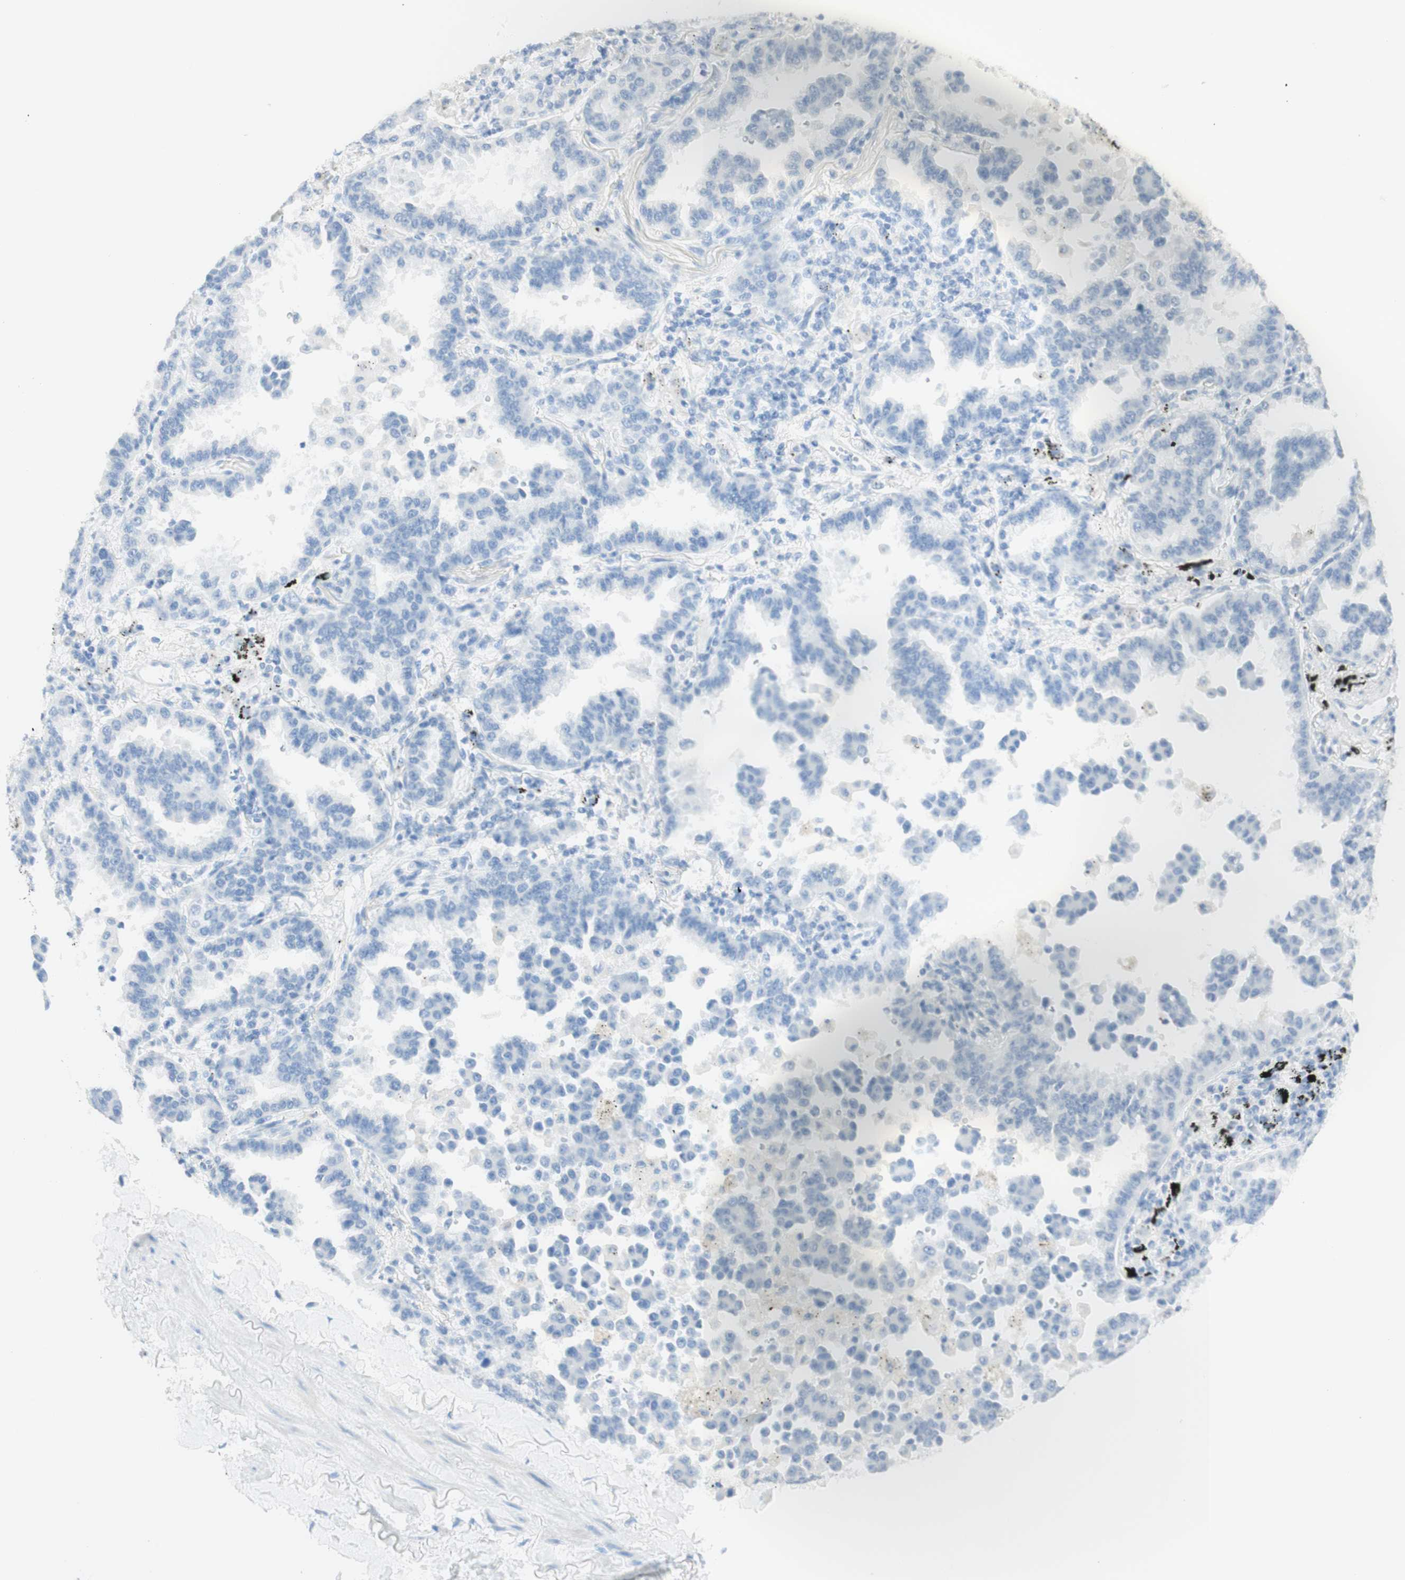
{"staining": {"intensity": "negative", "quantity": "none", "location": "none"}, "tissue": "lung cancer", "cell_type": "Tumor cells", "image_type": "cancer", "snomed": [{"axis": "morphology", "description": "Normal tissue, NOS"}, {"axis": "morphology", "description": "Adenocarcinoma, NOS"}, {"axis": "topography", "description": "Lung"}], "caption": "A micrograph of human adenocarcinoma (lung) is negative for staining in tumor cells. The staining is performed using DAB brown chromogen with nuclei counter-stained in using hematoxylin.", "gene": "TPO", "patient": {"sex": "male", "age": 59}}